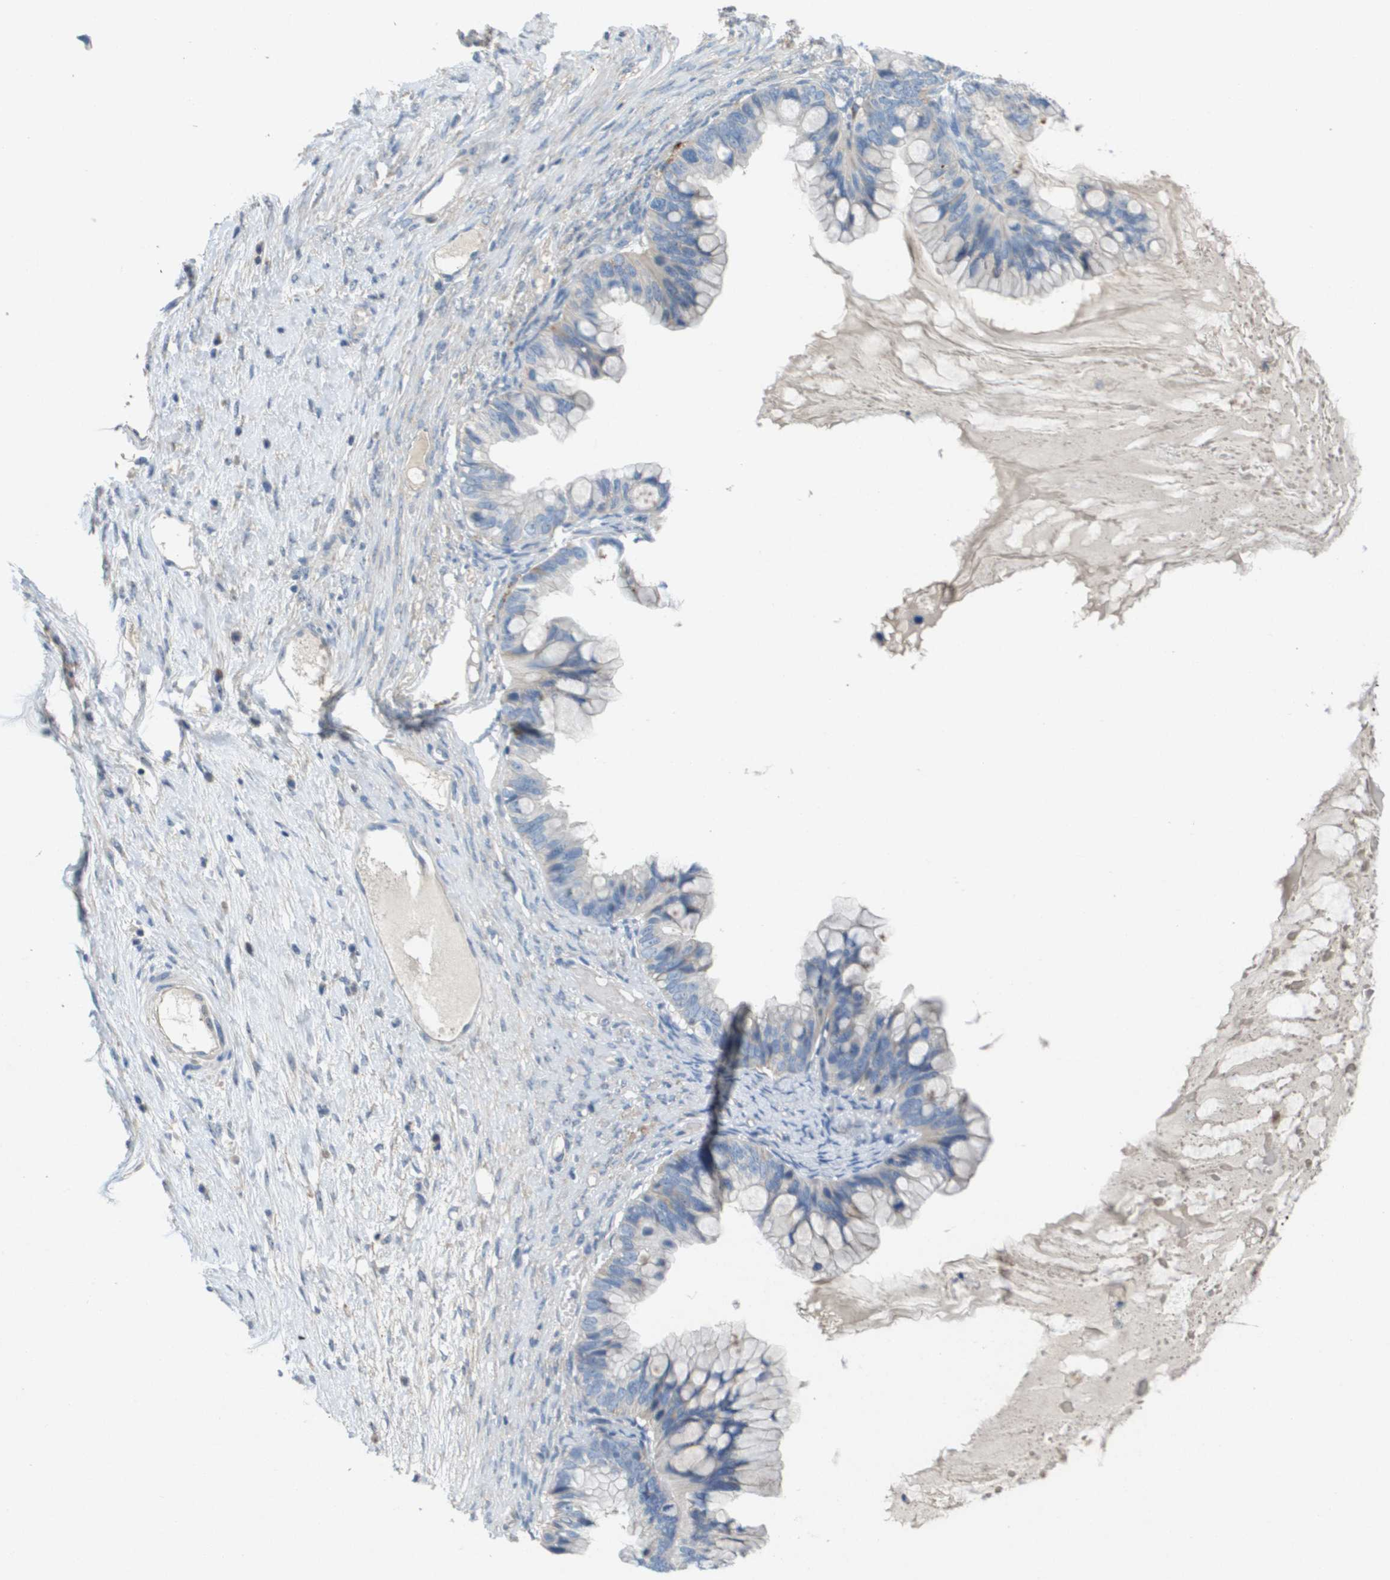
{"staining": {"intensity": "negative", "quantity": "none", "location": "none"}, "tissue": "ovarian cancer", "cell_type": "Tumor cells", "image_type": "cancer", "snomed": [{"axis": "morphology", "description": "Cystadenocarcinoma, mucinous, NOS"}, {"axis": "topography", "description": "Ovary"}], "caption": "High magnification brightfield microscopy of ovarian cancer stained with DAB (brown) and counterstained with hematoxylin (blue): tumor cells show no significant staining.", "gene": "B3GNT5", "patient": {"sex": "female", "age": 80}}